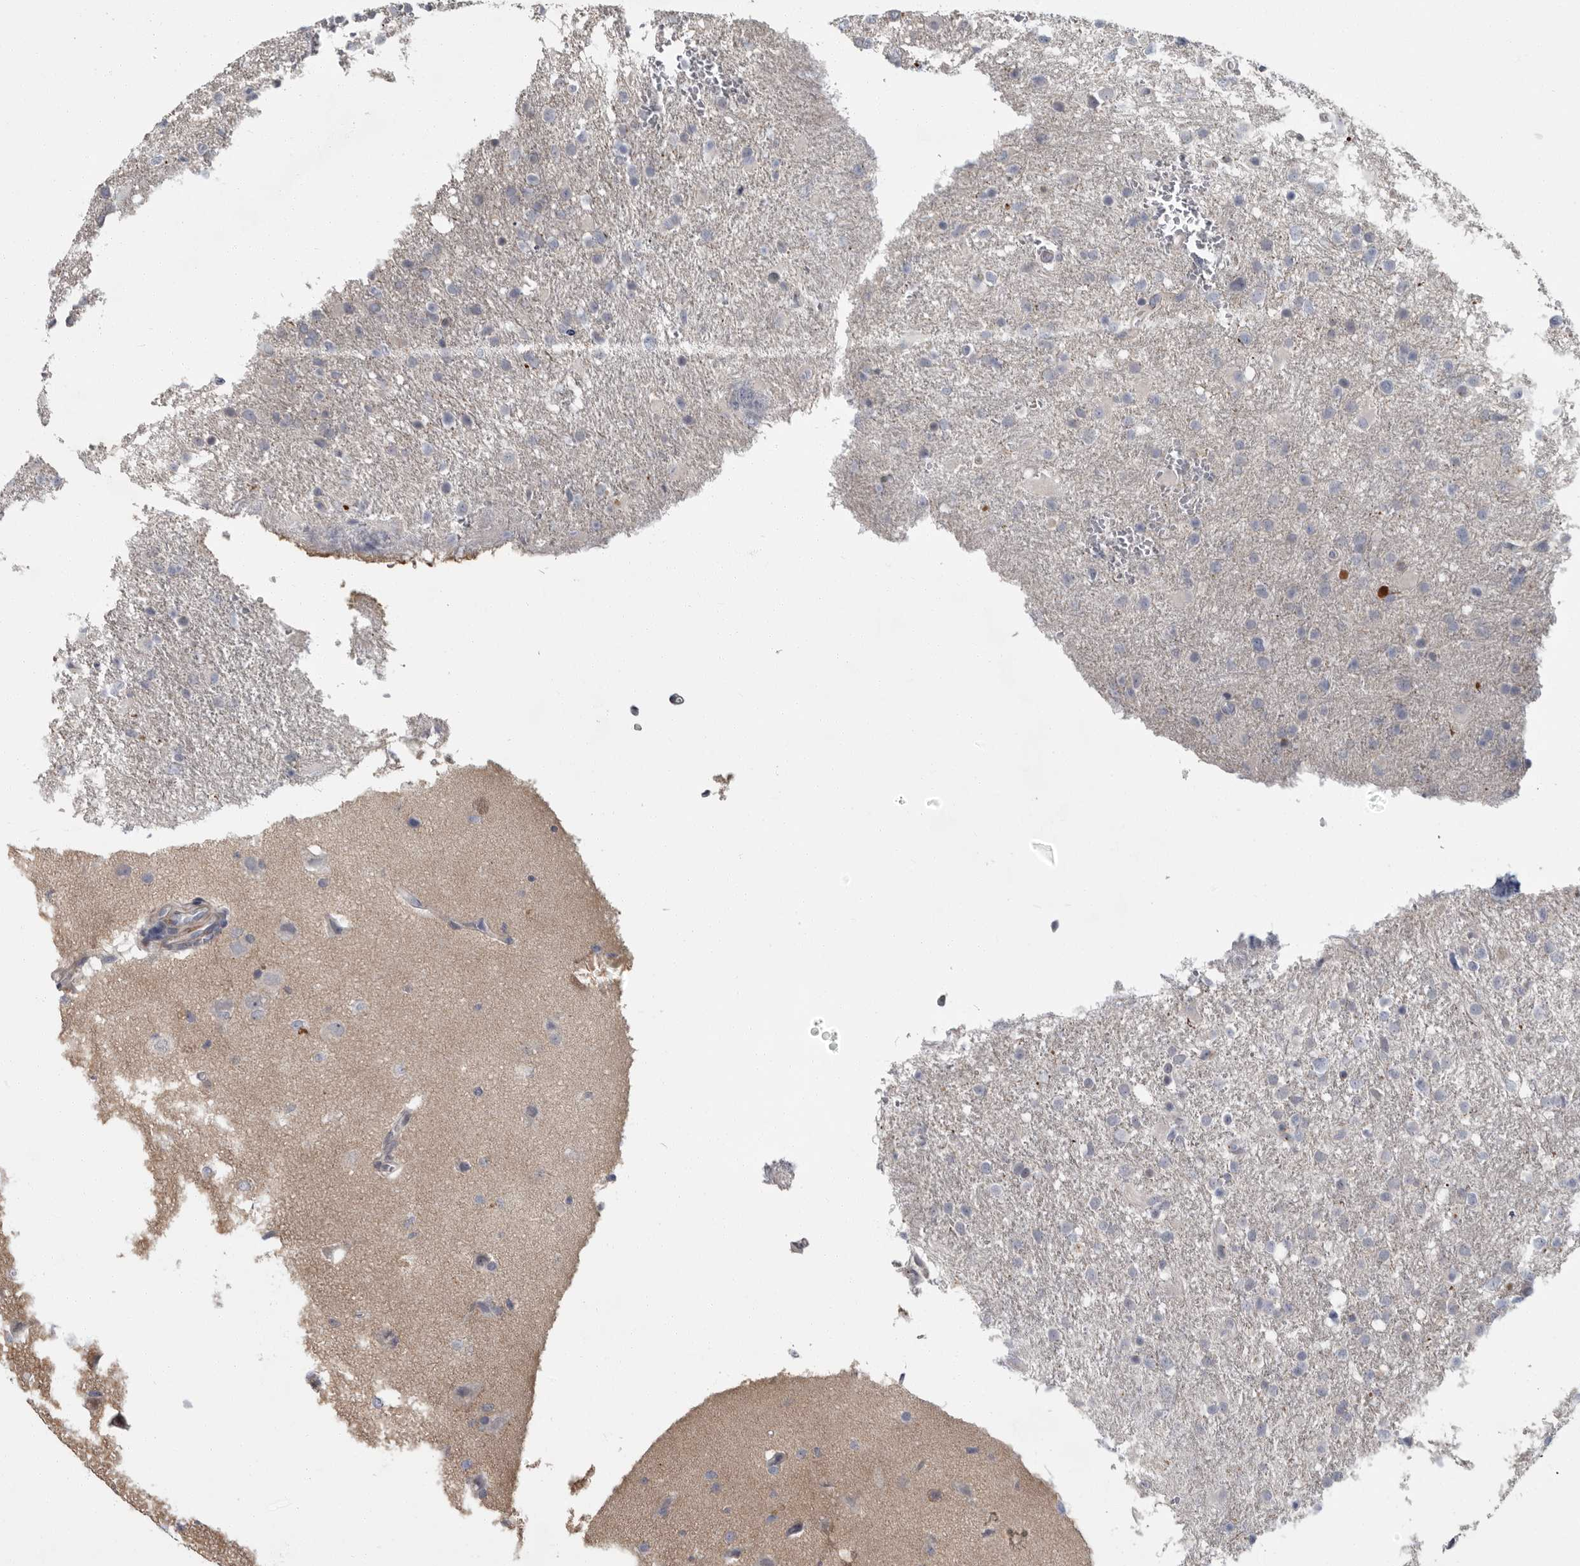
{"staining": {"intensity": "negative", "quantity": "none", "location": "none"}, "tissue": "glioma", "cell_type": "Tumor cells", "image_type": "cancer", "snomed": [{"axis": "morphology", "description": "Glioma, malignant, High grade"}, {"axis": "topography", "description": "Brain"}], "caption": "An image of human glioma is negative for staining in tumor cells. (Brightfield microscopy of DAB immunohistochemistry at high magnification).", "gene": "PDE7A", "patient": {"sex": "female", "age": 57}}